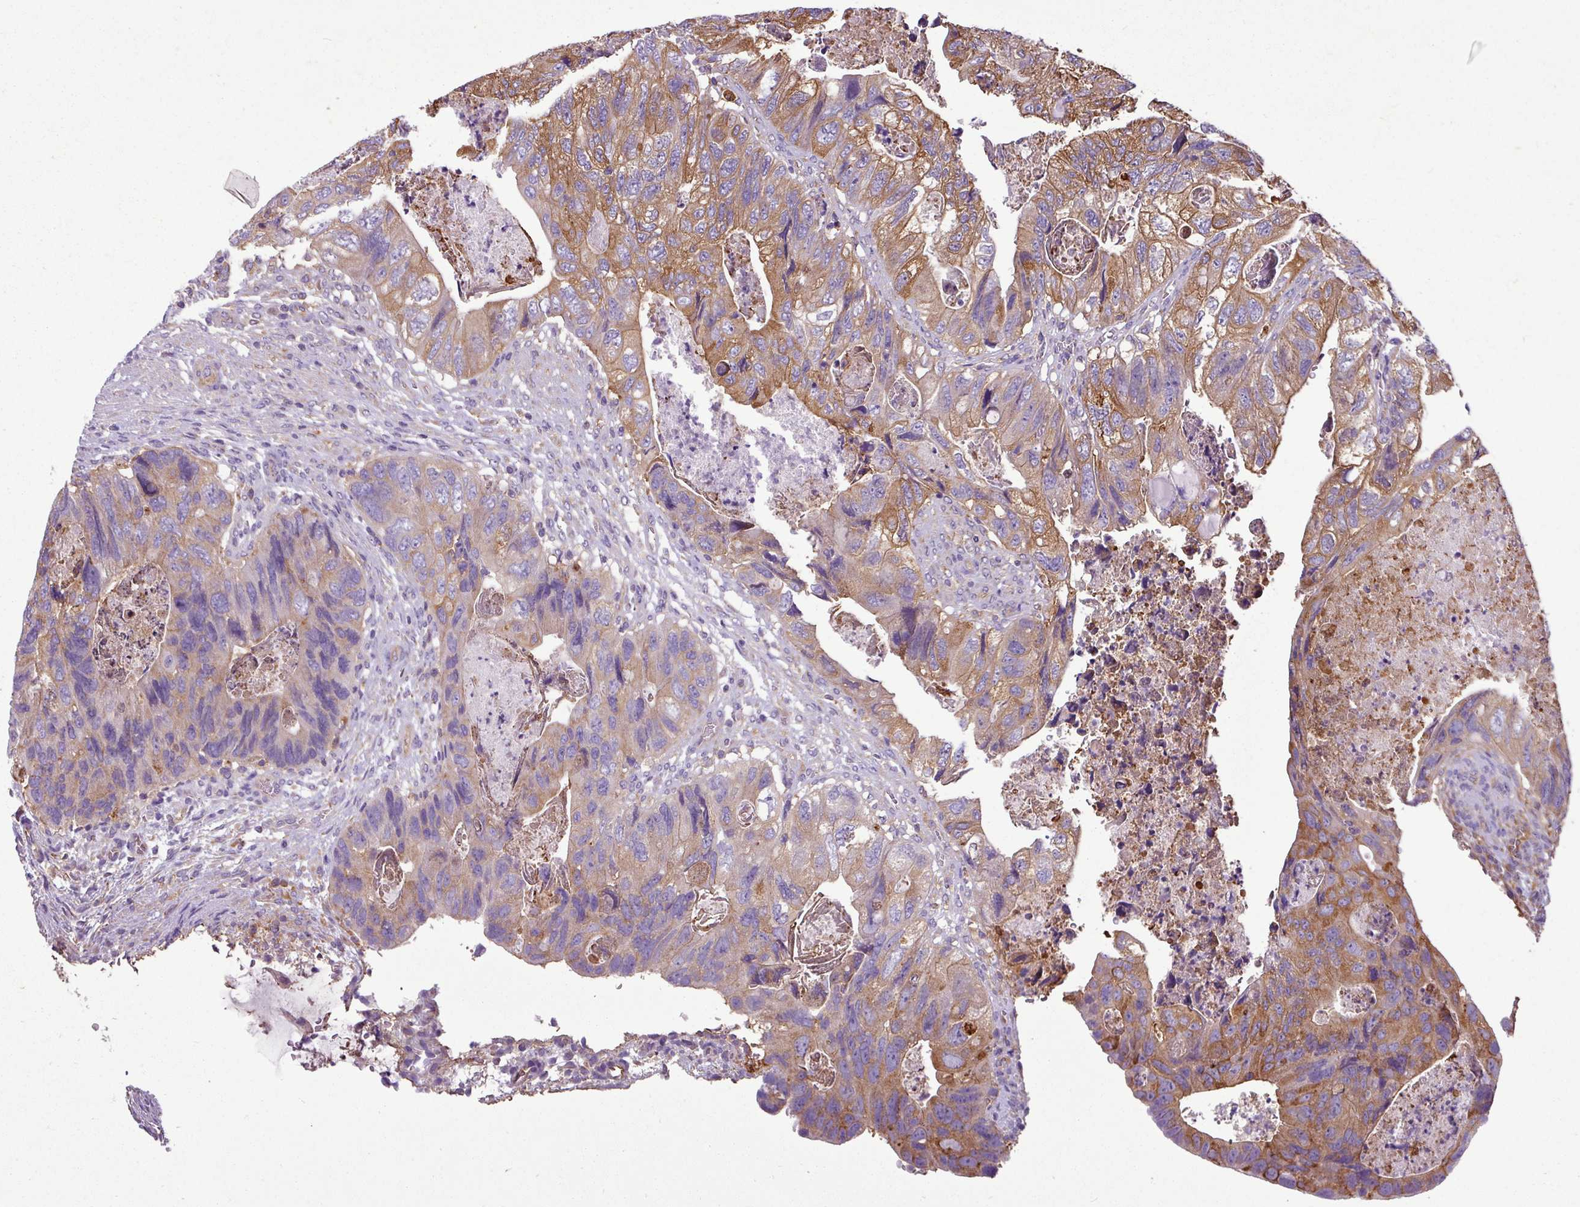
{"staining": {"intensity": "moderate", "quantity": "25%-75%", "location": "cytoplasmic/membranous"}, "tissue": "colorectal cancer", "cell_type": "Tumor cells", "image_type": "cancer", "snomed": [{"axis": "morphology", "description": "Adenocarcinoma, NOS"}, {"axis": "topography", "description": "Rectum"}], "caption": "IHC histopathology image of human colorectal cancer stained for a protein (brown), which reveals medium levels of moderate cytoplasmic/membranous staining in about 25%-75% of tumor cells.", "gene": "XNDC1N", "patient": {"sex": "male", "age": 63}}